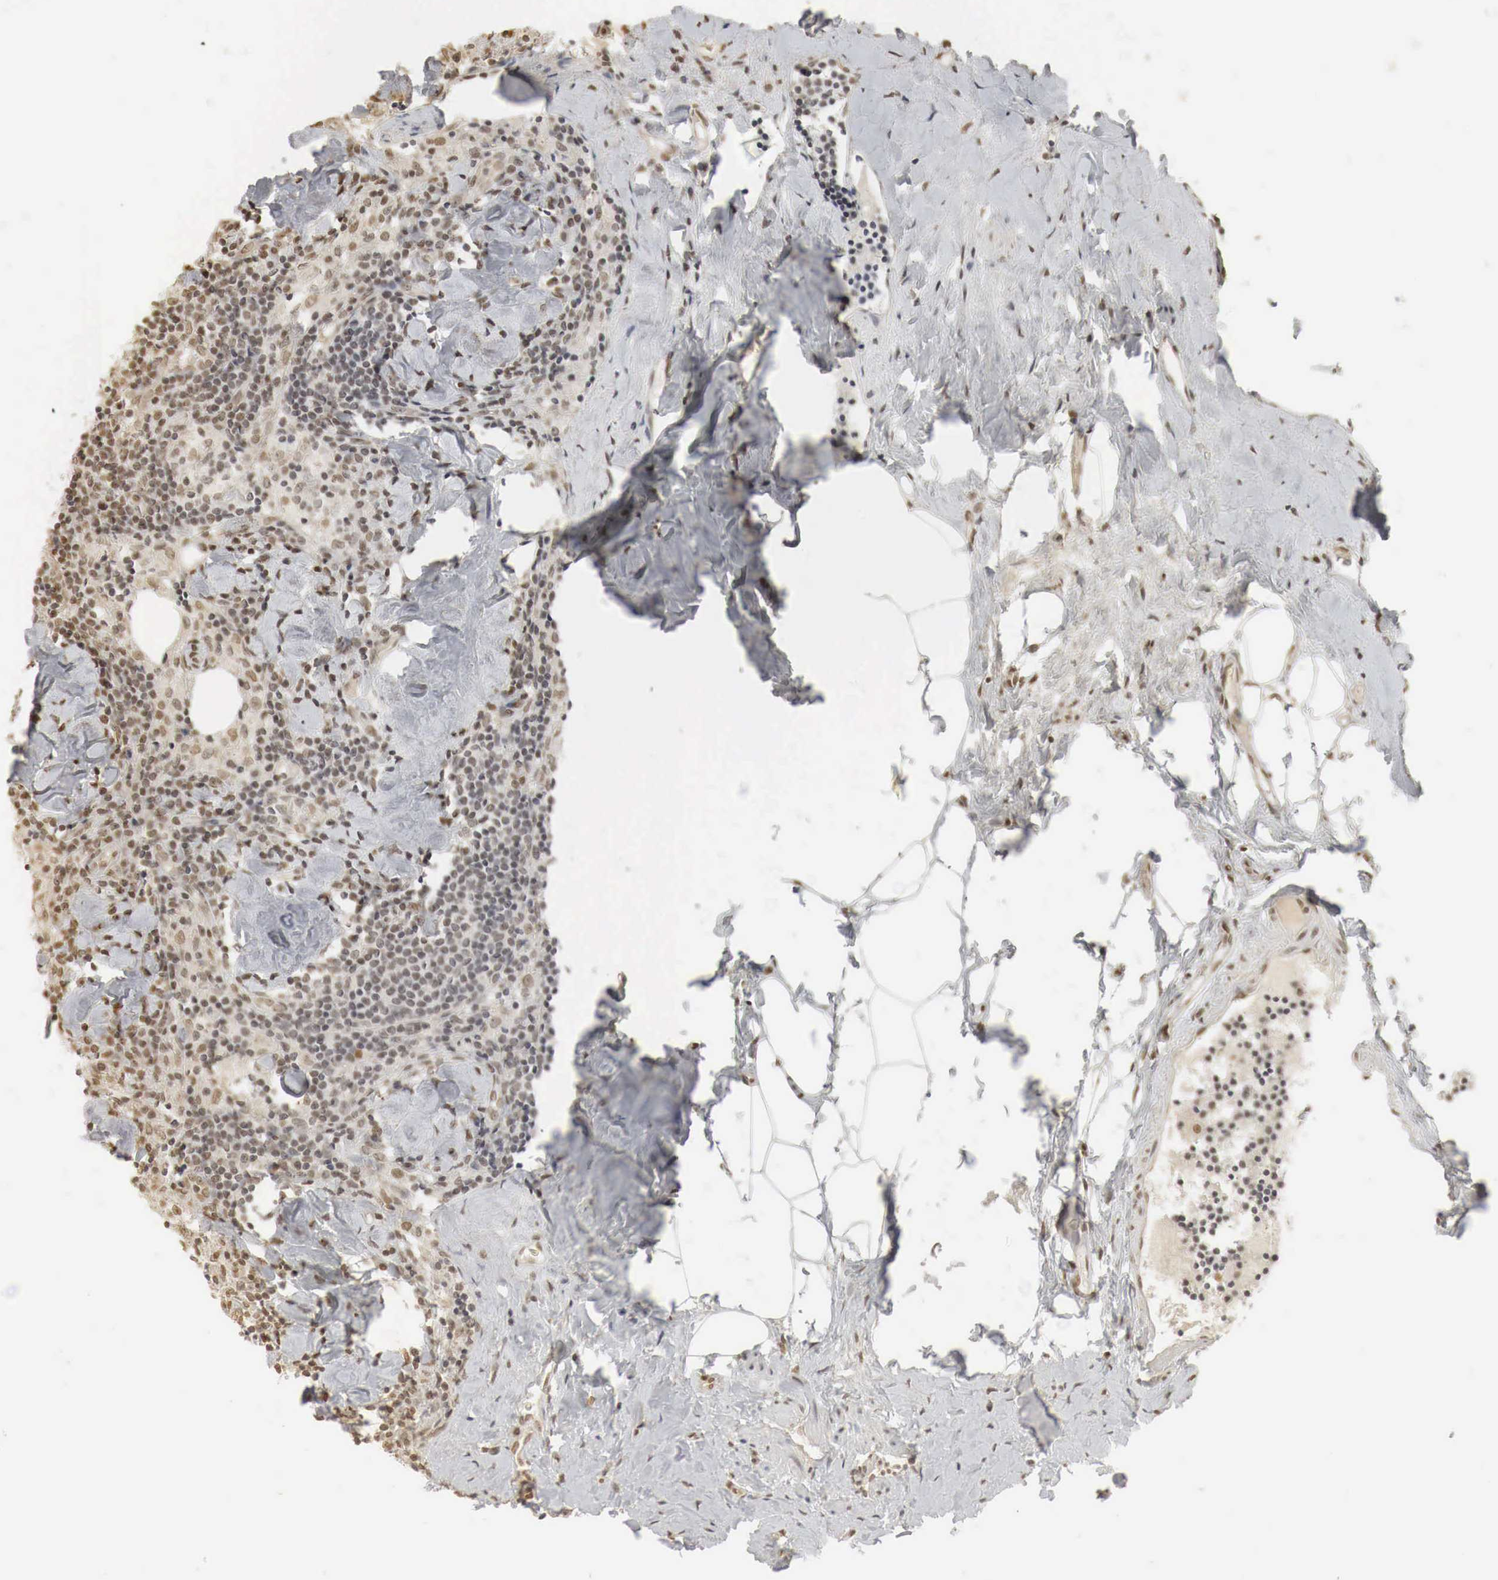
{"staining": {"intensity": "weak", "quantity": "25%-75%", "location": "cytoplasmic/membranous,nuclear"}, "tissue": "lymph node", "cell_type": "Germinal center cells", "image_type": "normal", "snomed": [{"axis": "morphology", "description": "Normal tissue, NOS"}, {"axis": "topography", "description": "Lymph node"}], "caption": "This micrograph exhibits immunohistochemistry (IHC) staining of unremarkable lymph node, with low weak cytoplasmic/membranous,nuclear staining in approximately 25%-75% of germinal center cells.", "gene": "ERBB4", "patient": {"sex": "male", "age": 67}}